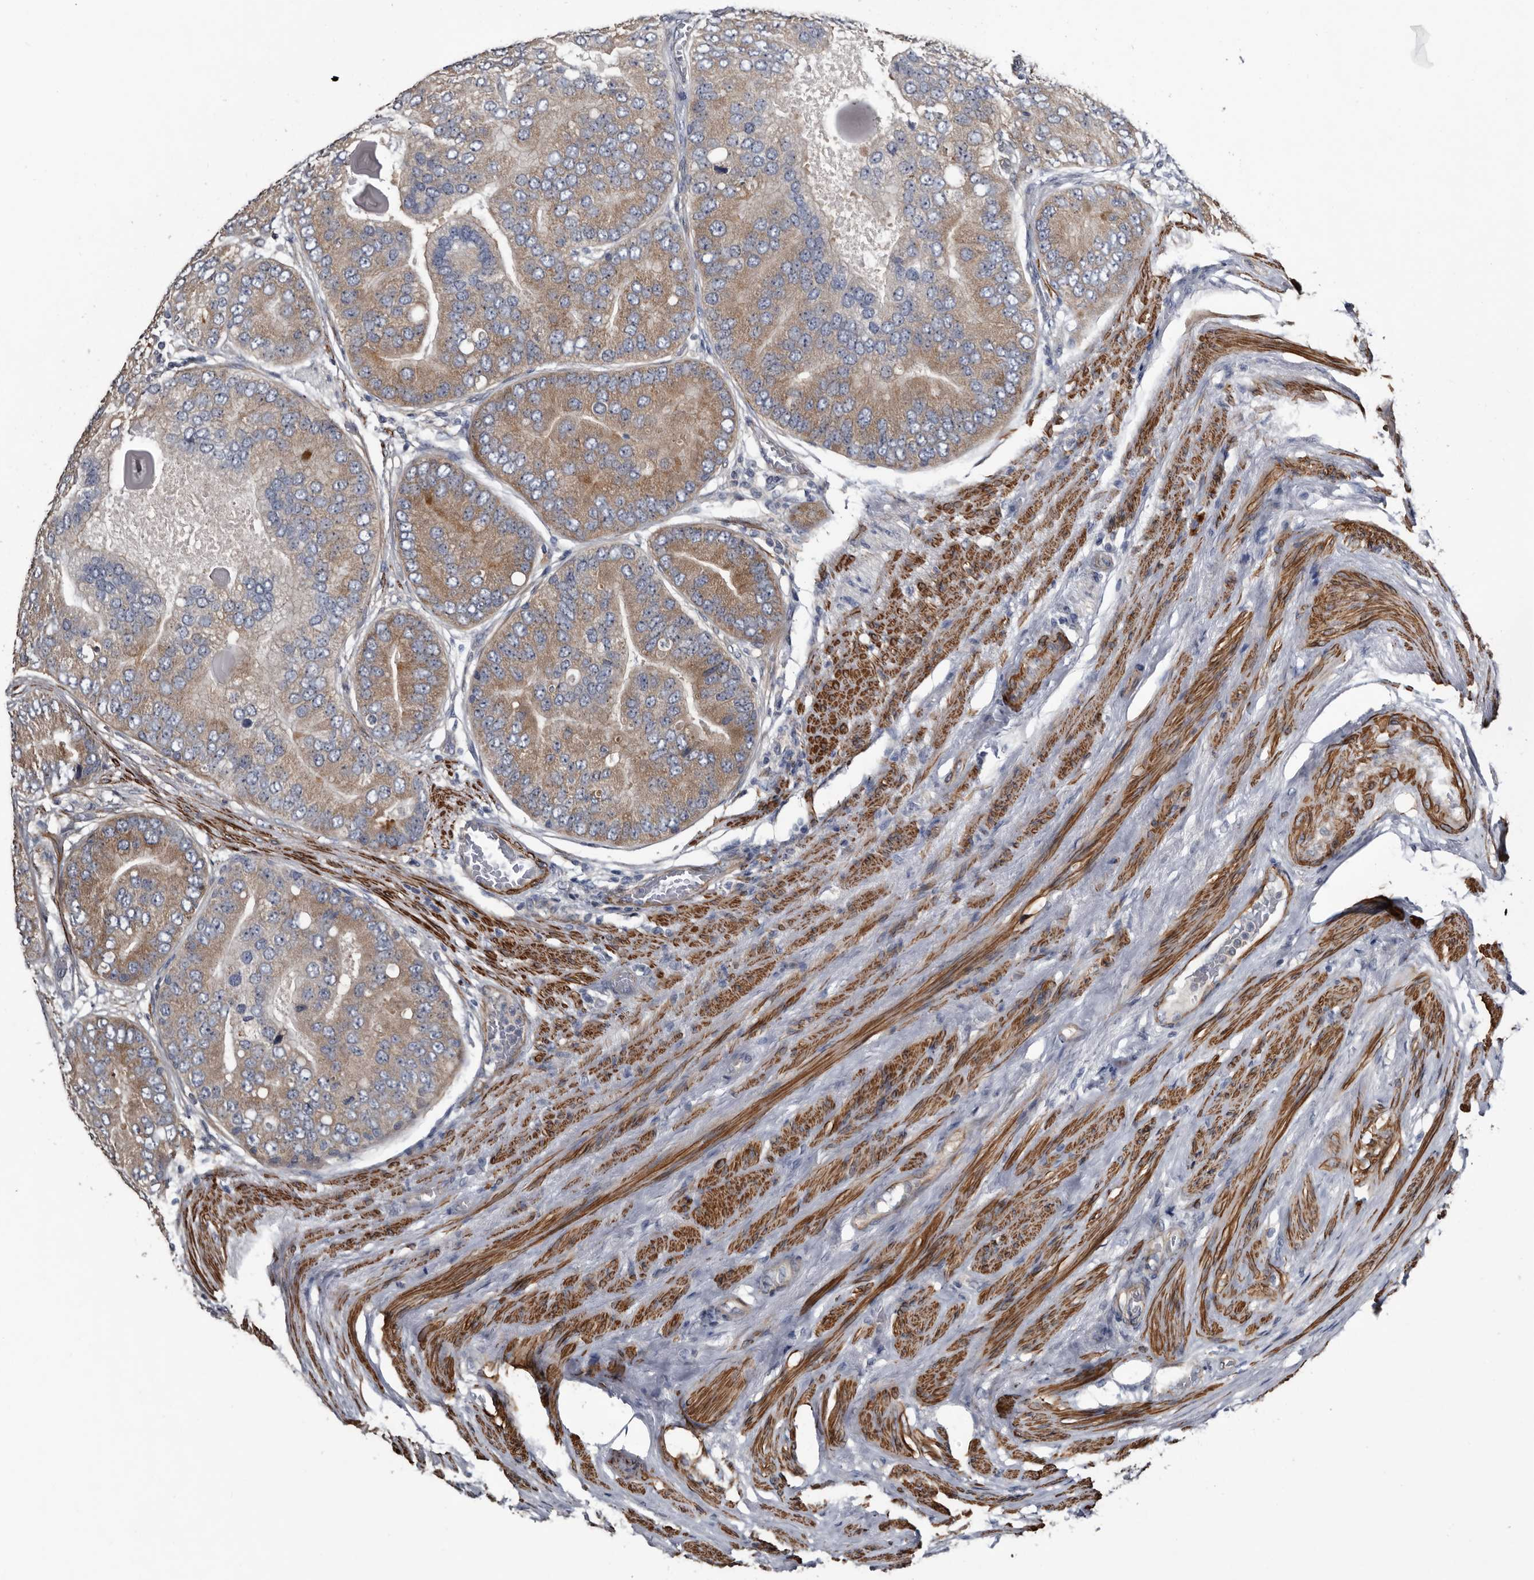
{"staining": {"intensity": "strong", "quantity": "<25%", "location": "cytoplasmic/membranous"}, "tissue": "prostate cancer", "cell_type": "Tumor cells", "image_type": "cancer", "snomed": [{"axis": "morphology", "description": "Adenocarcinoma, High grade"}, {"axis": "topography", "description": "Prostate"}], "caption": "Tumor cells demonstrate medium levels of strong cytoplasmic/membranous expression in approximately <25% of cells in human prostate cancer (high-grade adenocarcinoma). Immunohistochemistry (ihc) stains the protein in brown and the nuclei are stained blue.", "gene": "IARS1", "patient": {"sex": "male", "age": 70}}